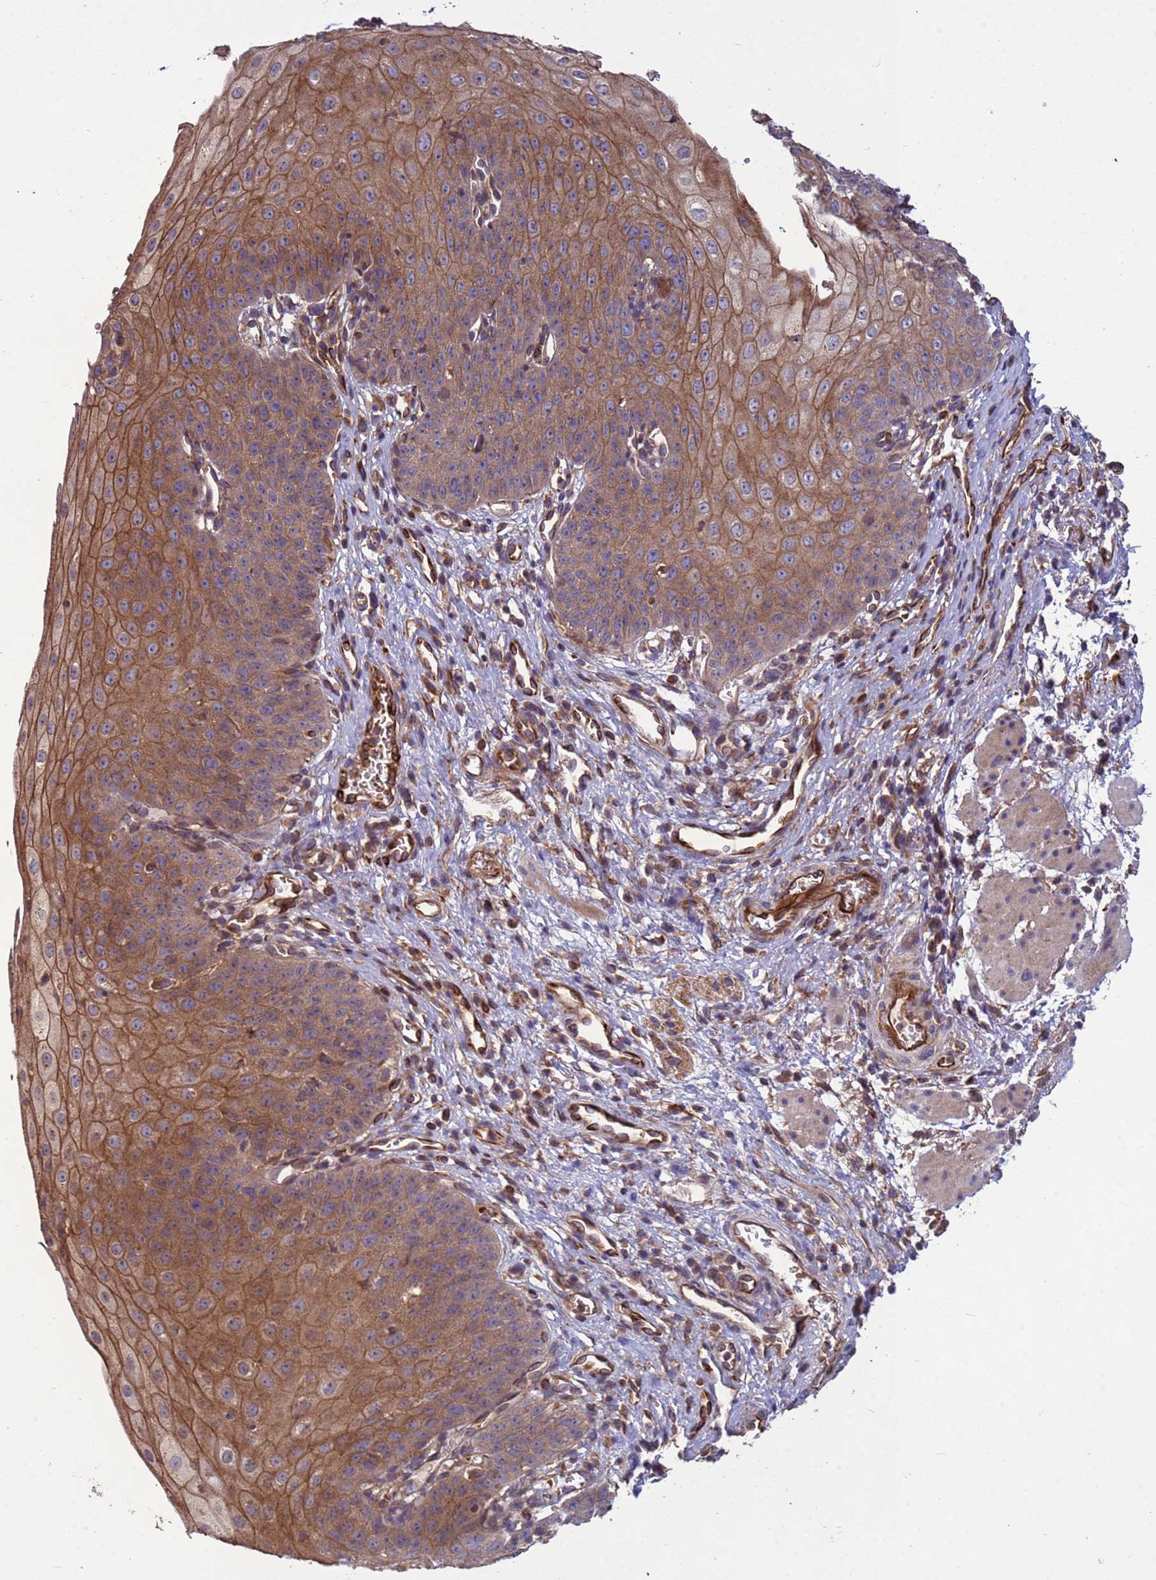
{"staining": {"intensity": "strong", "quantity": ">75%", "location": "cytoplasmic/membranous"}, "tissue": "esophagus", "cell_type": "Squamous epithelial cells", "image_type": "normal", "snomed": [{"axis": "morphology", "description": "Normal tissue, NOS"}, {"axis": "topography", "description": "Esophagus"}], "caption": "Immunohistochemical staining of unremarkable esophagus demonstrates high levels of strong cytoplasmic/membranous expression in about >75% of squamous epithelial cells. (DAB (3,3'-diaminobenzidine) IHC with brightfield microscopy, high magnification).", "gene": "RAB10", "patient": {"sex": "male", "age": 71}}